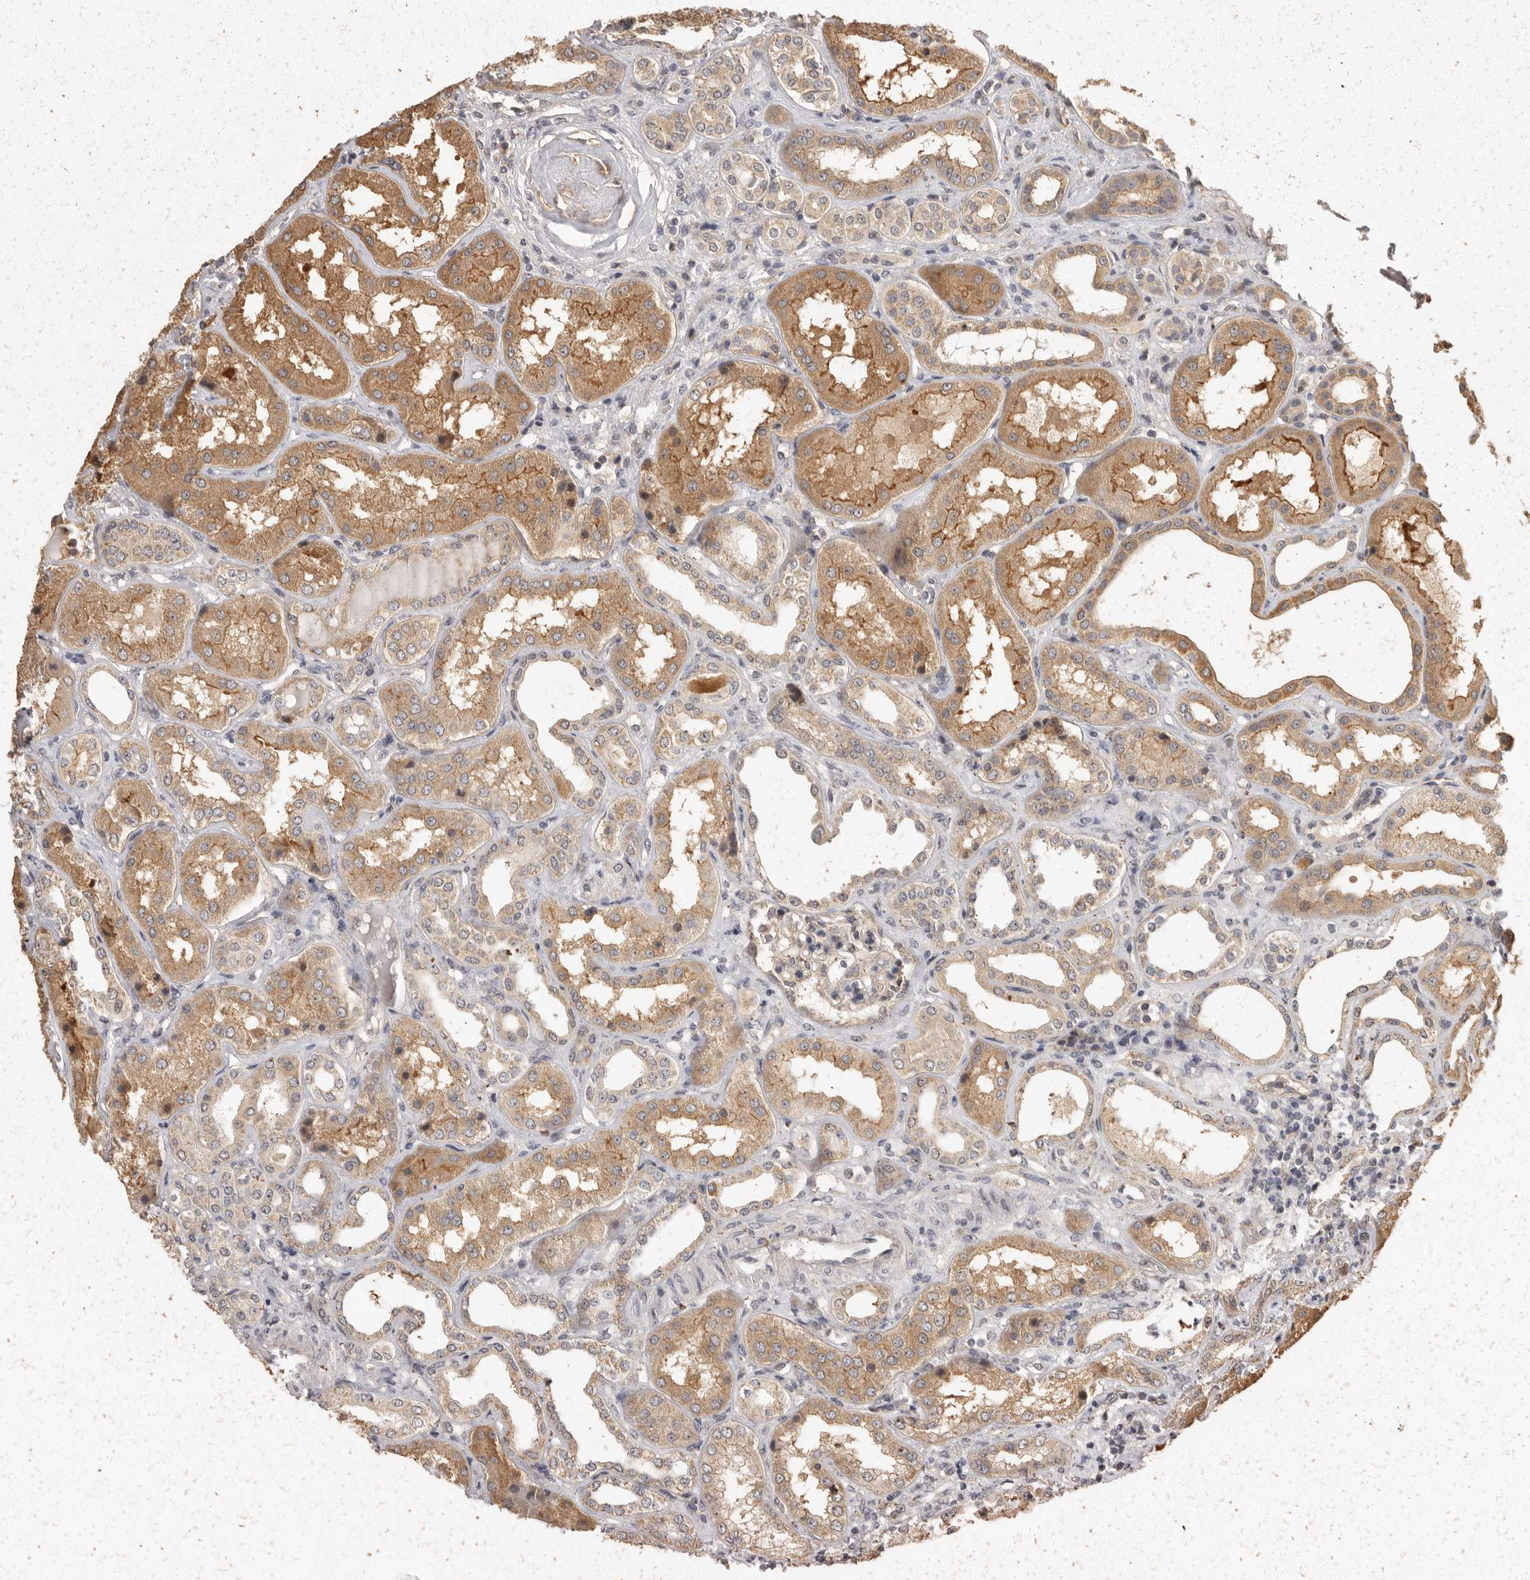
{"staining": {"intensity": "weak", "quantity": "<25%", "location": "cytoplasmic/membranous"}, "tissue": "kidney", "cell_type": "Cells in glomeruli", "image_type": "normal", "snomed": [{"axis": "morphology", "description": "Normal tissue, NOS"}, {"axis": "topography", "description": "Kidney"}], "caption": "Kidney stained for a protein using immunohistochemistry (IHC) demonstrates no positivity cells in glomeruli.", "gene": "BAIAP2", "patient": {"sex": "female", "age": 56}}